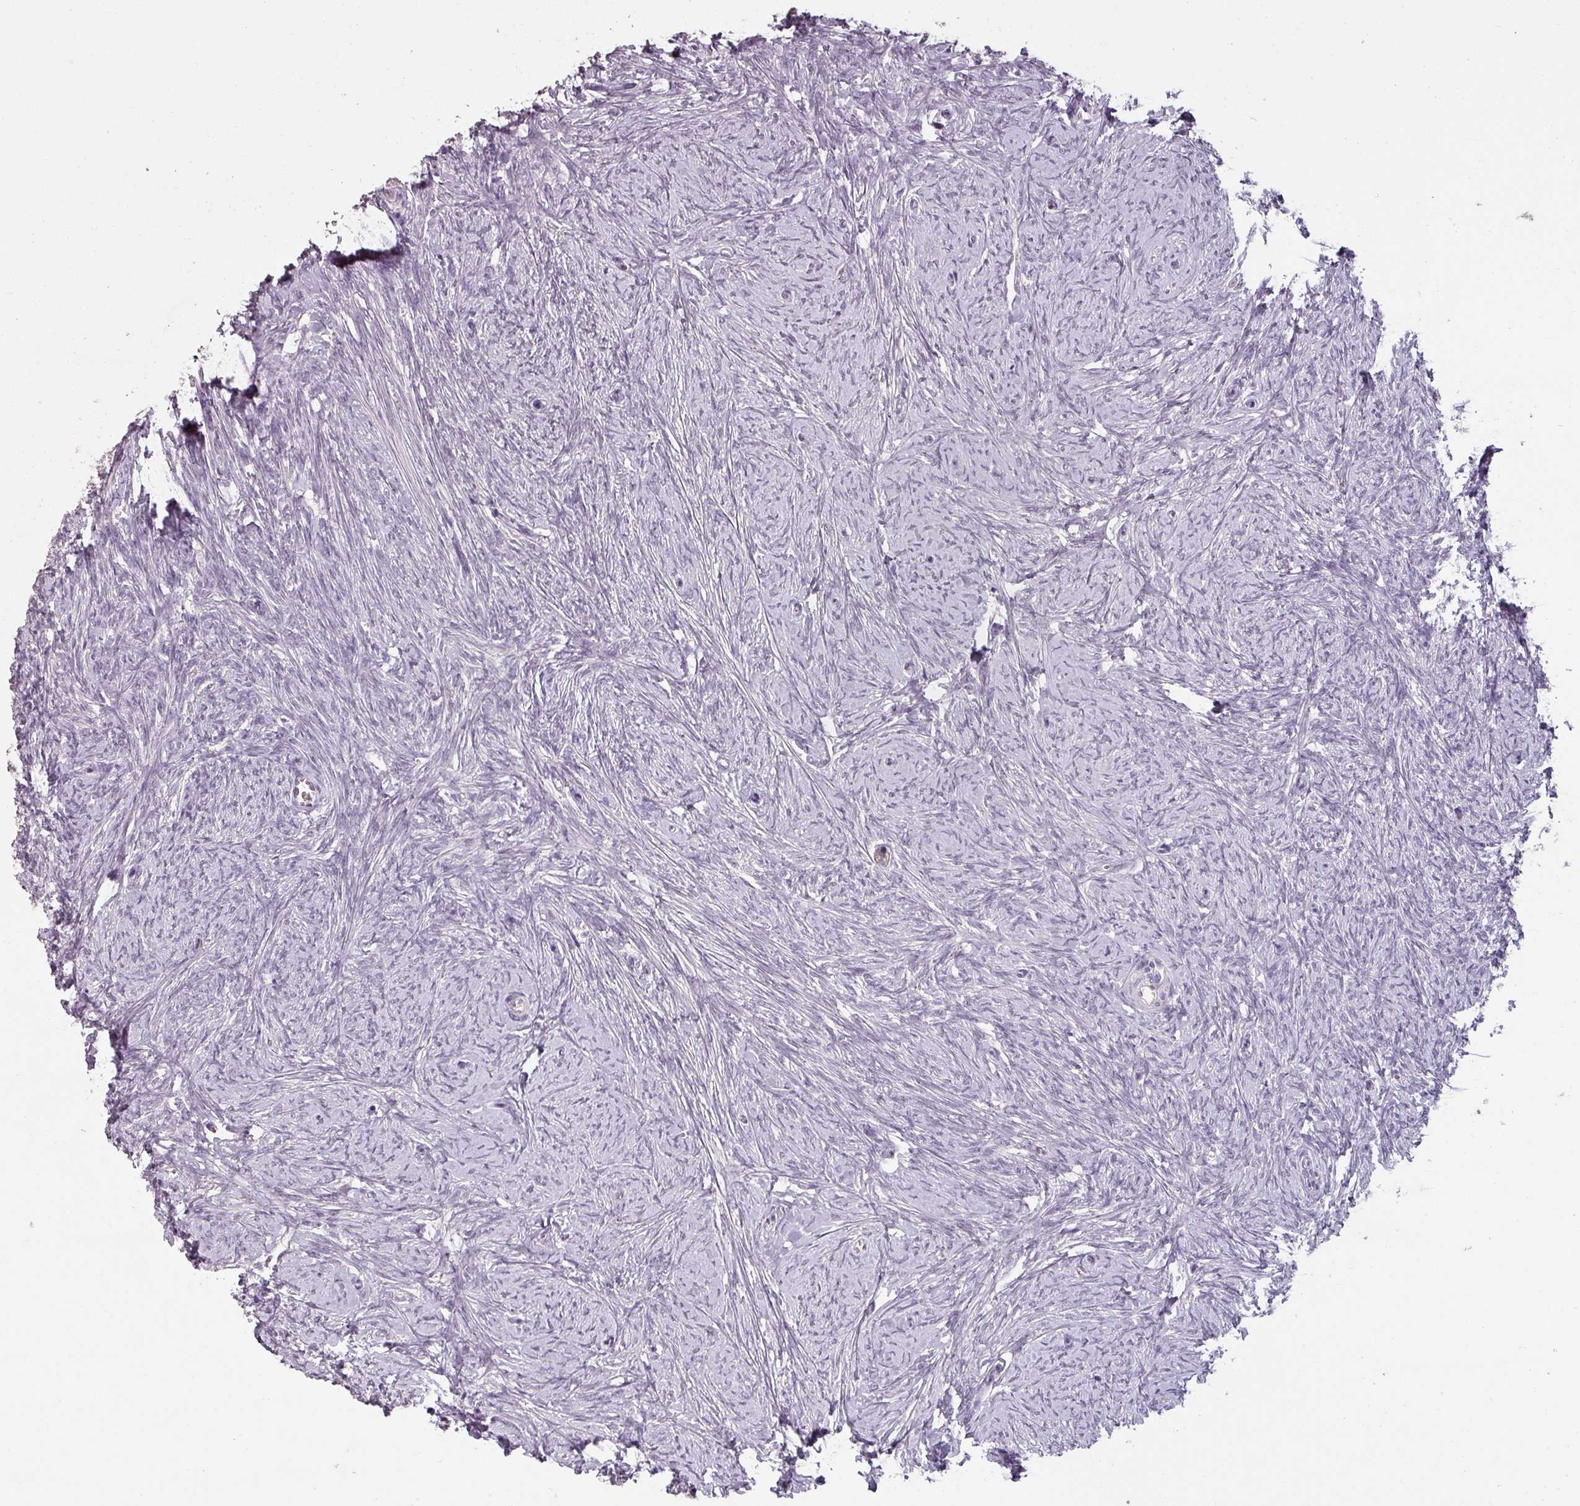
{"staining": {"intensity": "negative", "quantity": "none", "location": "none"}, "tissue": "ovary", "cell_type": "Ovarian stroma cells", "image_type": "normal", "snomed": [{"axis": "morphology", "description": "Normal tissue, NOS"}, {"axis": "topography", "description": "Ovary"}], "caption": "Image shows no significant protein staining in ovarian stroma cells of benign ovary. (DAB (3,3'-diaminobenzidine) immunohistochemistry (IHC) with hematoxylin counter stain).", "gene": "LYPLA1", "patient": {"sex": "female", "age": 44}}